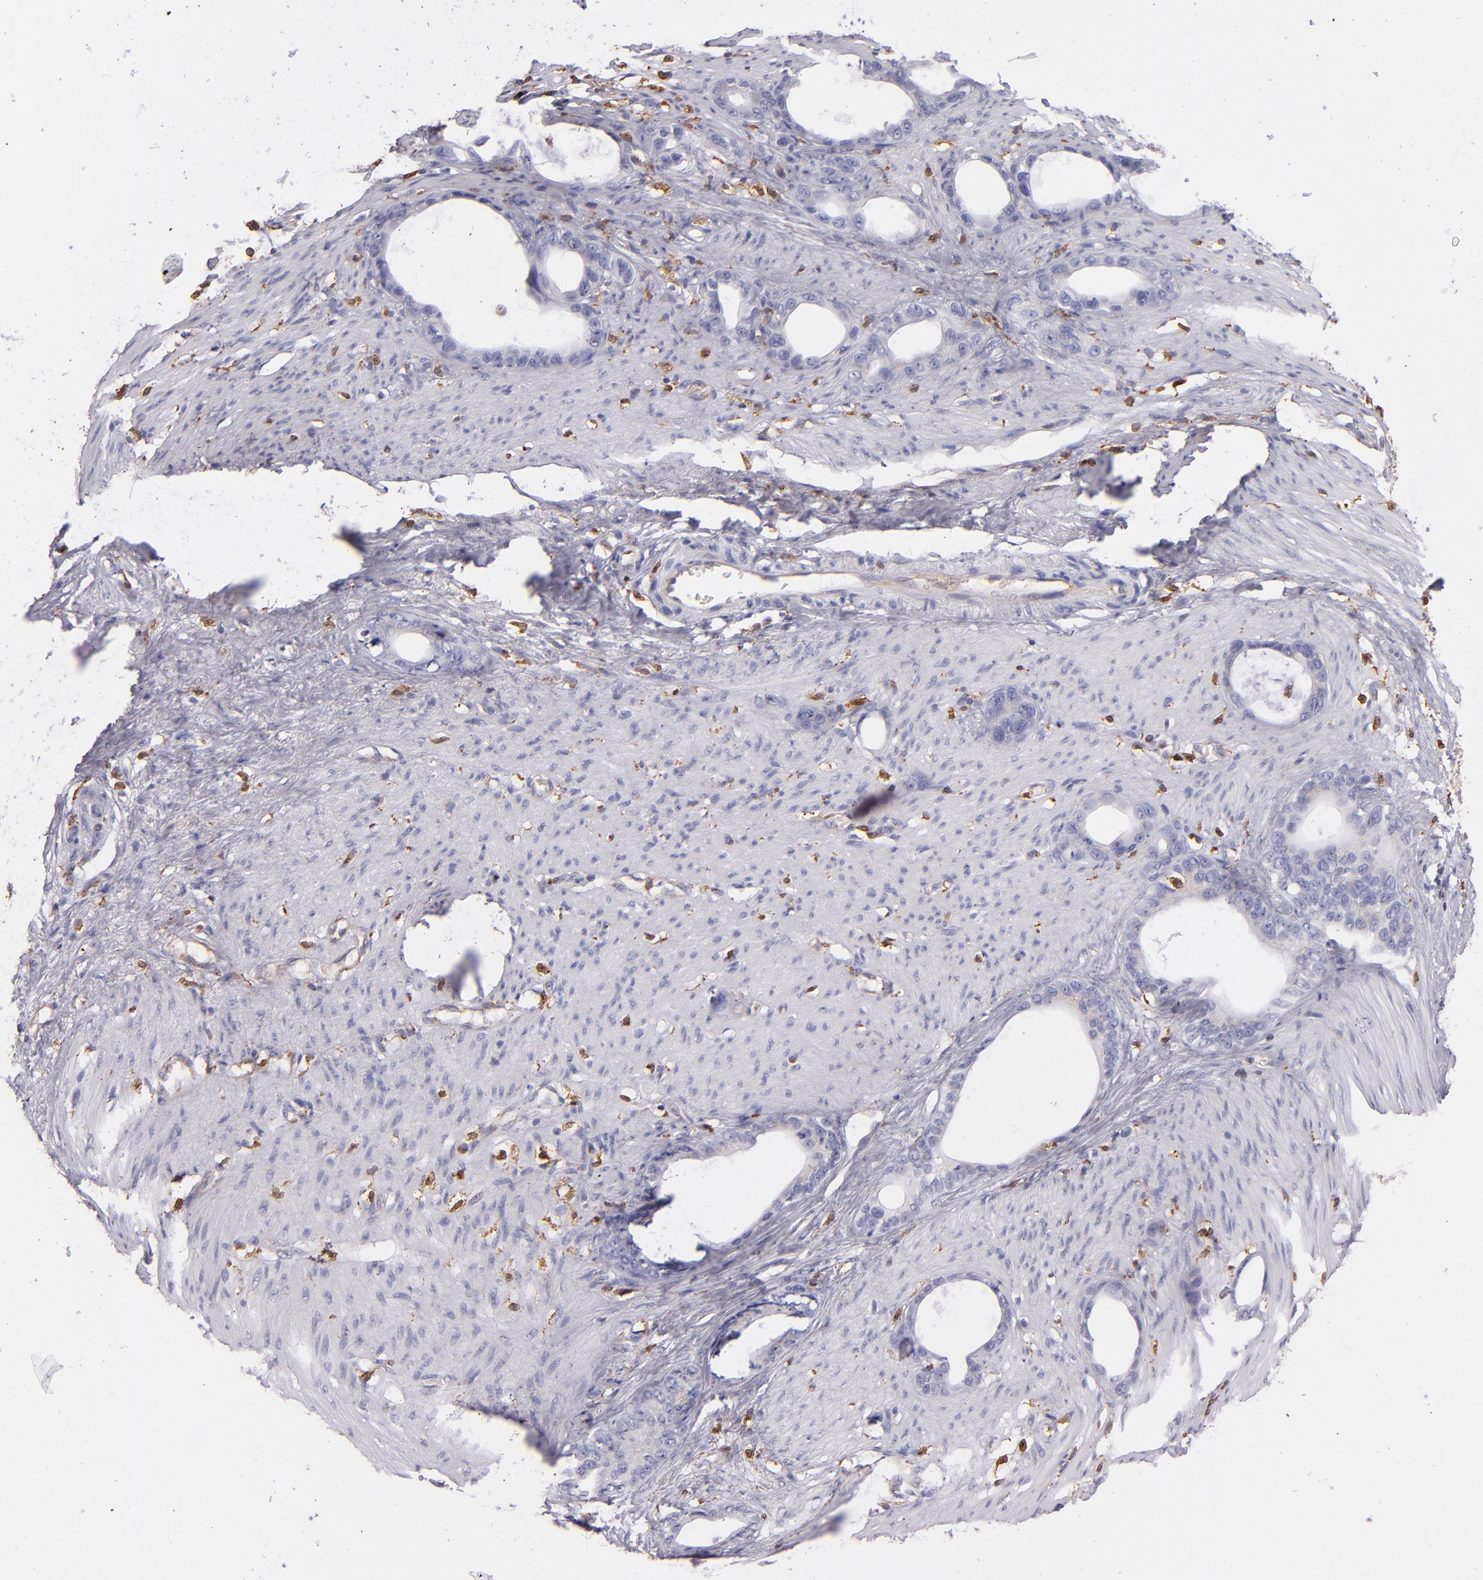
{"staining": {"intensity": "negative", "quantity": "none", "location": "none"}, "tissue": "stomach cancer", "cell_type": "Tumor cells", "image_type": "cancer", "snomed": [{"axis": "morphology", "description": "Adenocarcinoma, NOS"}, {"axis": "topography", "description": "Stomach"}], "caption": "This is an immunohistochemistry photomicrograph of human adenocarcinoma (stomach). There is no positivity in tumor cells.", "gene": "CD74", "patient": {"sex": "female", "age": 75}}